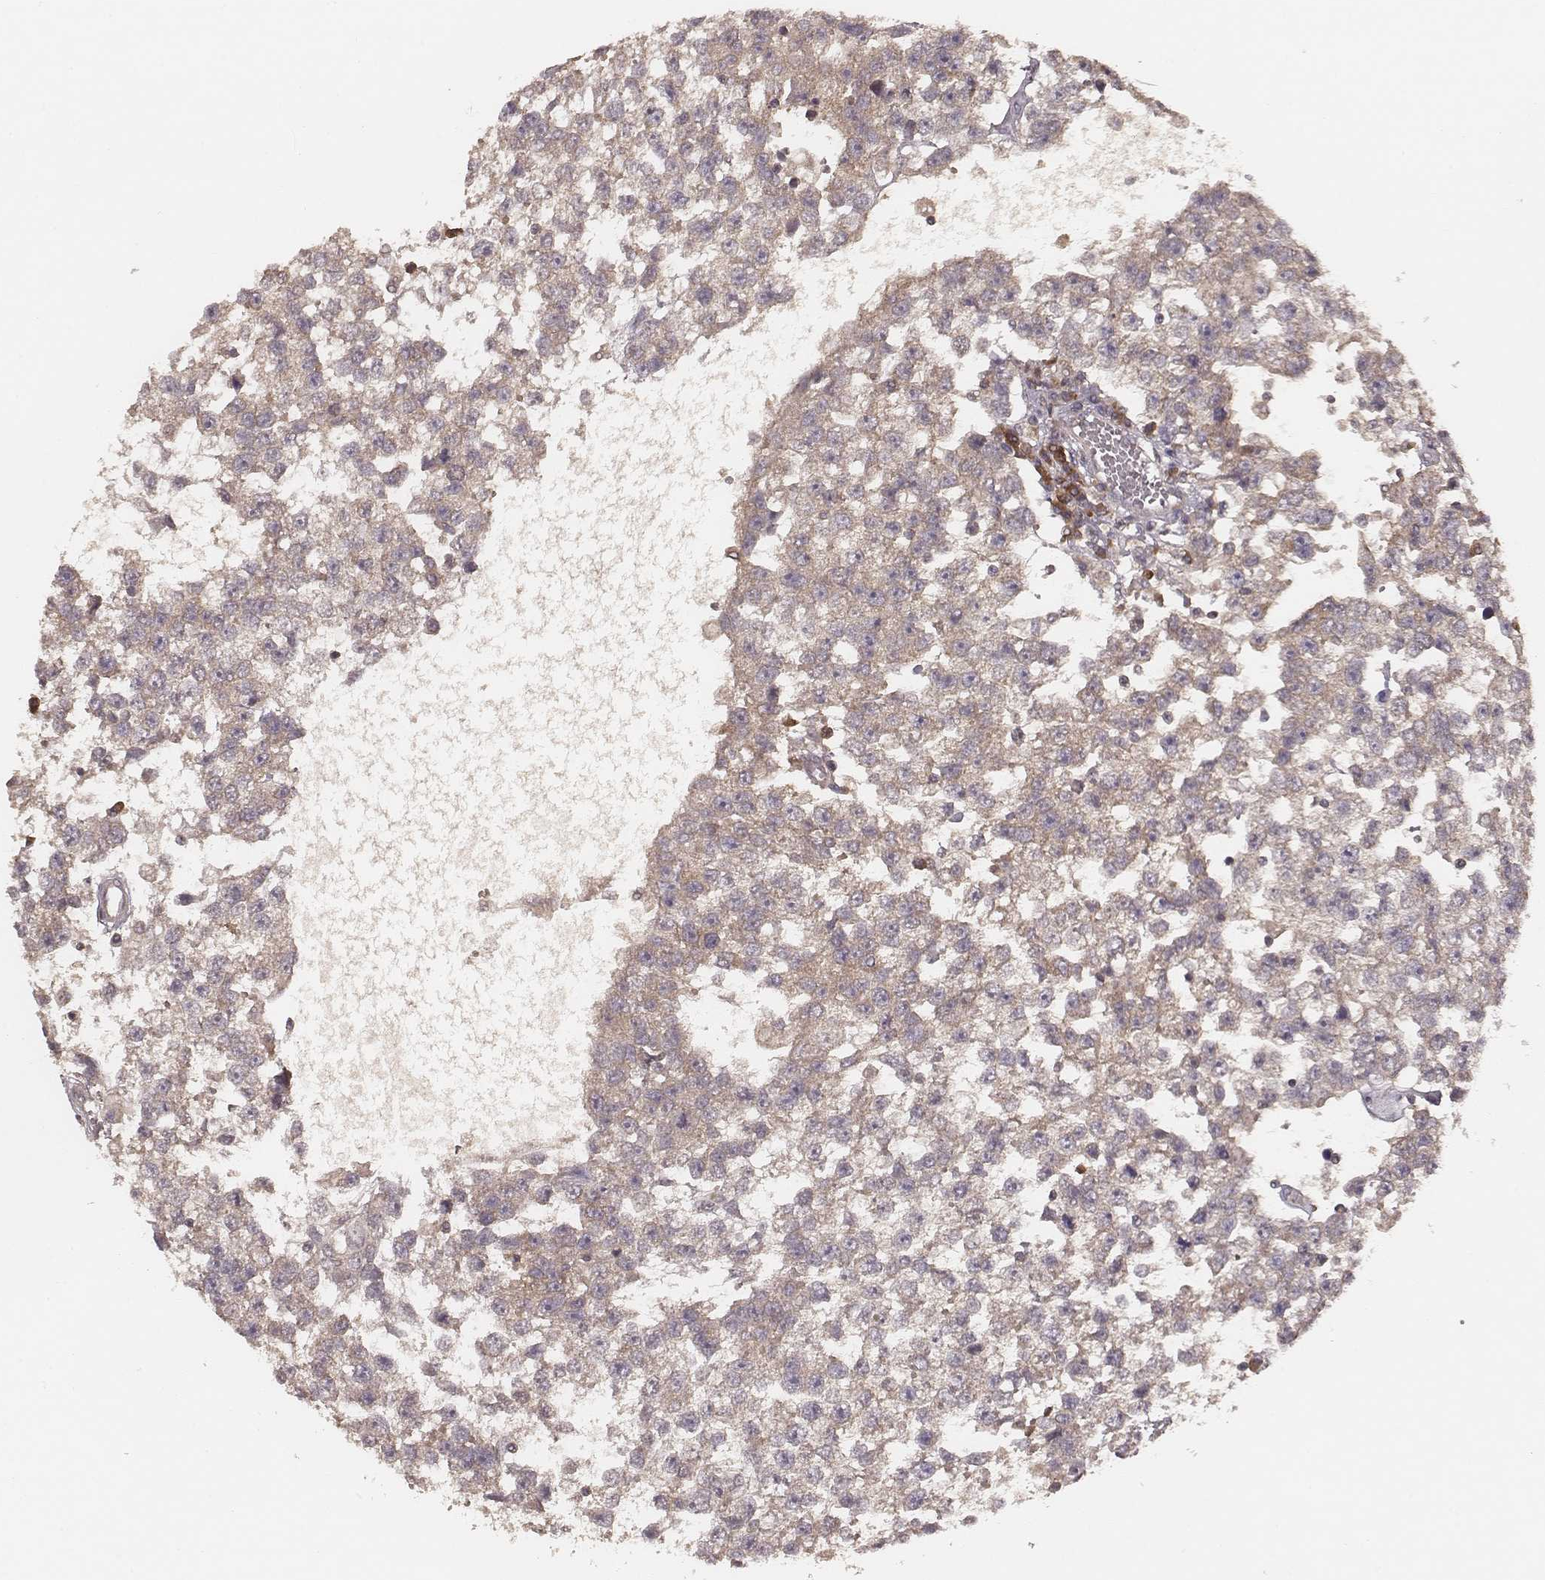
{"staining": {"intensity": "weak", "quantity": "25%-75%", "location": "cytoplasmic/membranous"}, "tissue": "testis cancer", "cell_type": "Tumor cells", "image_type": "cancer", "snomed": [{"axis": "morphology", "description": "Seminoma, NOS"}, {"axis": "topography", "description": "Testis"}], "caption": "The histopathology image demonstrates a brown stain indicating the presence of a protein in the cytoplasmic/membranous of tumor cells in testis seminoma.", "gene": "CARS1", "patient": {"sex": "male", "age": 34}}